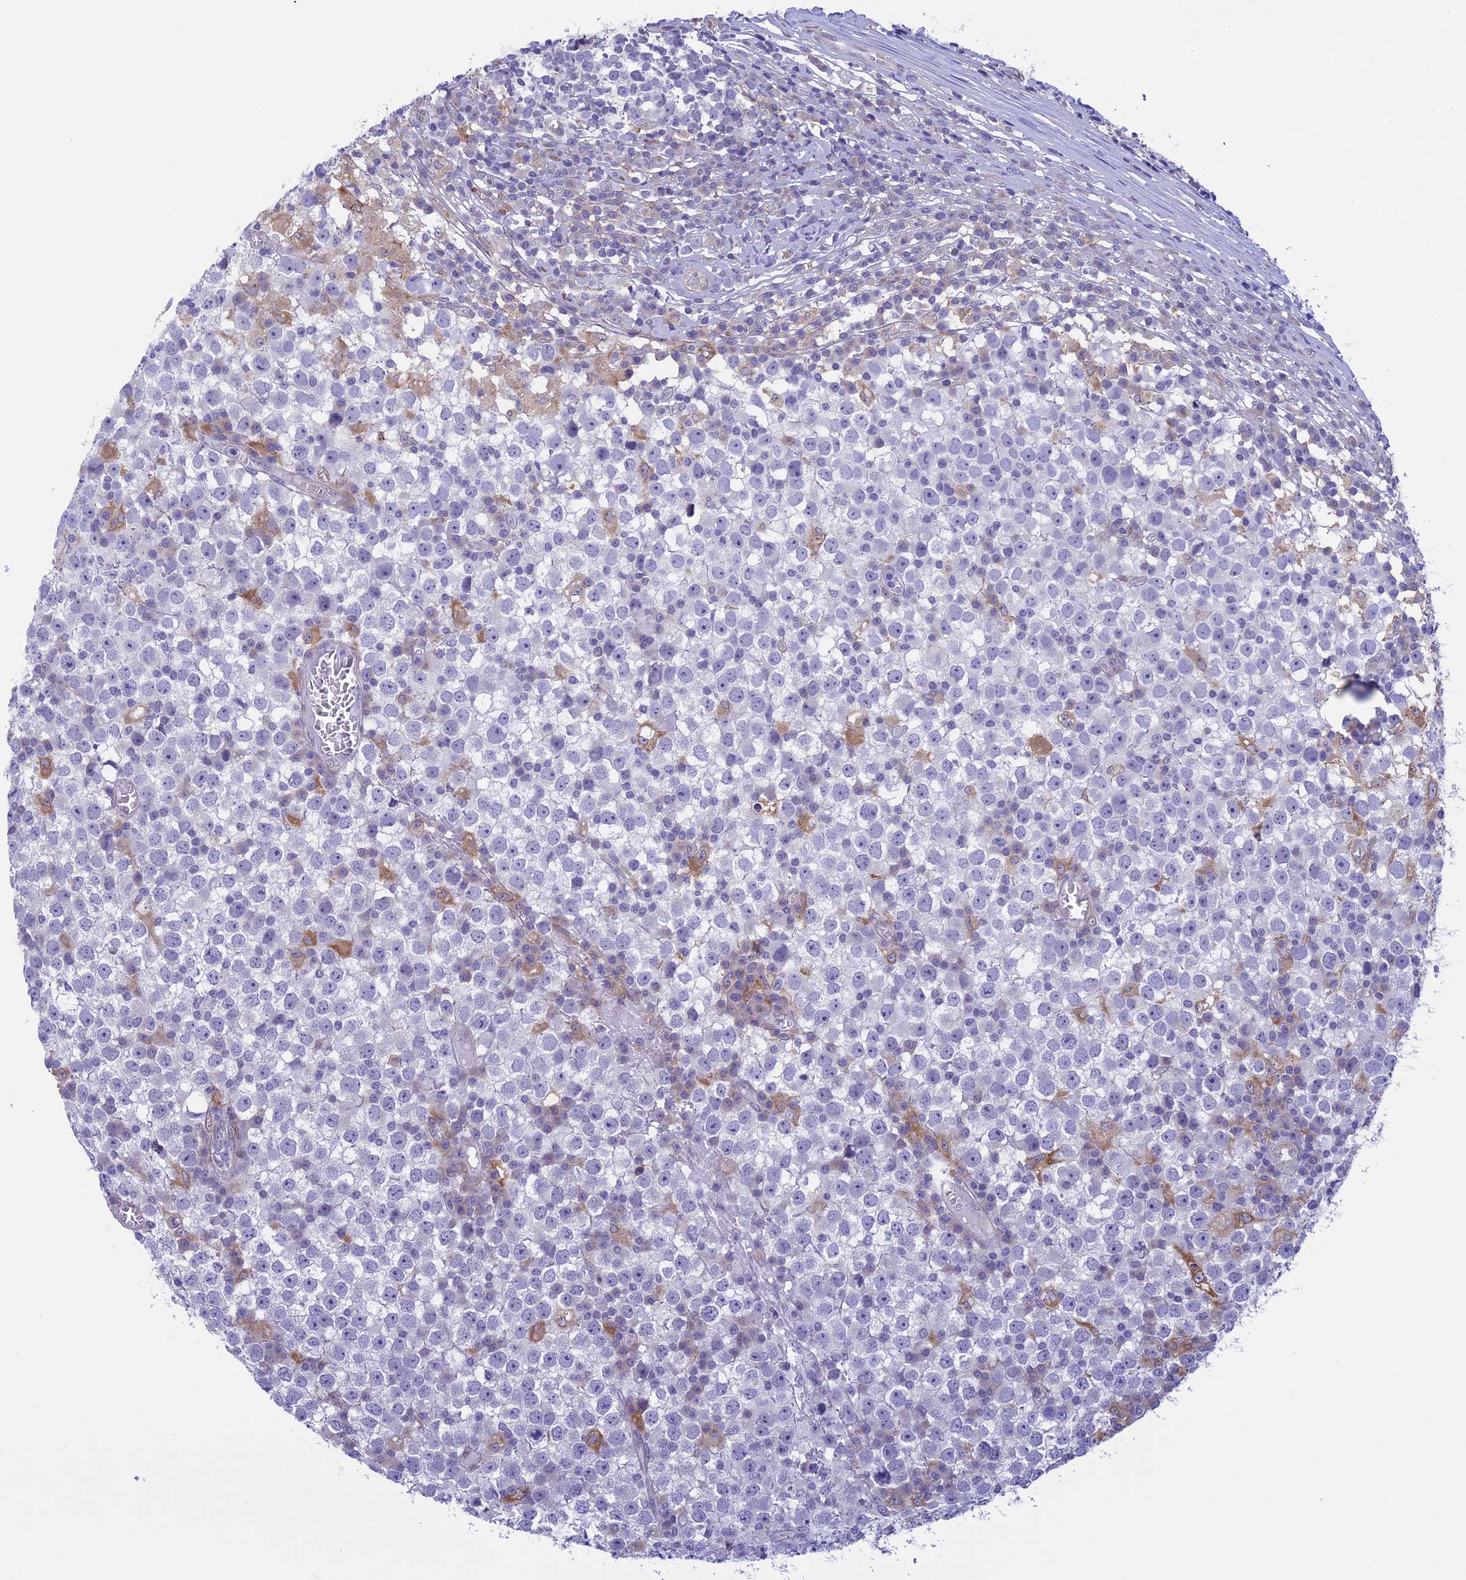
{"staining": {"intensity": "negative", "quantity": "none", "location": "none"}, "tissue": "testis cancer", "cell_type": "Tumor cells", "image_type": "cancer", "snomed": [{"axis": "morphology", "description": "Seminoma, NOS"}, {"axis": "topography", "description": "Testis"}], "caption": "Tumor cells show no significant protein staining in testis seminoma. (Brightfield microscopy of DAB immunohistochemistry at high magnification).", "gene": "IGSF6", "patient": {"sex": "male", "age": 65}}